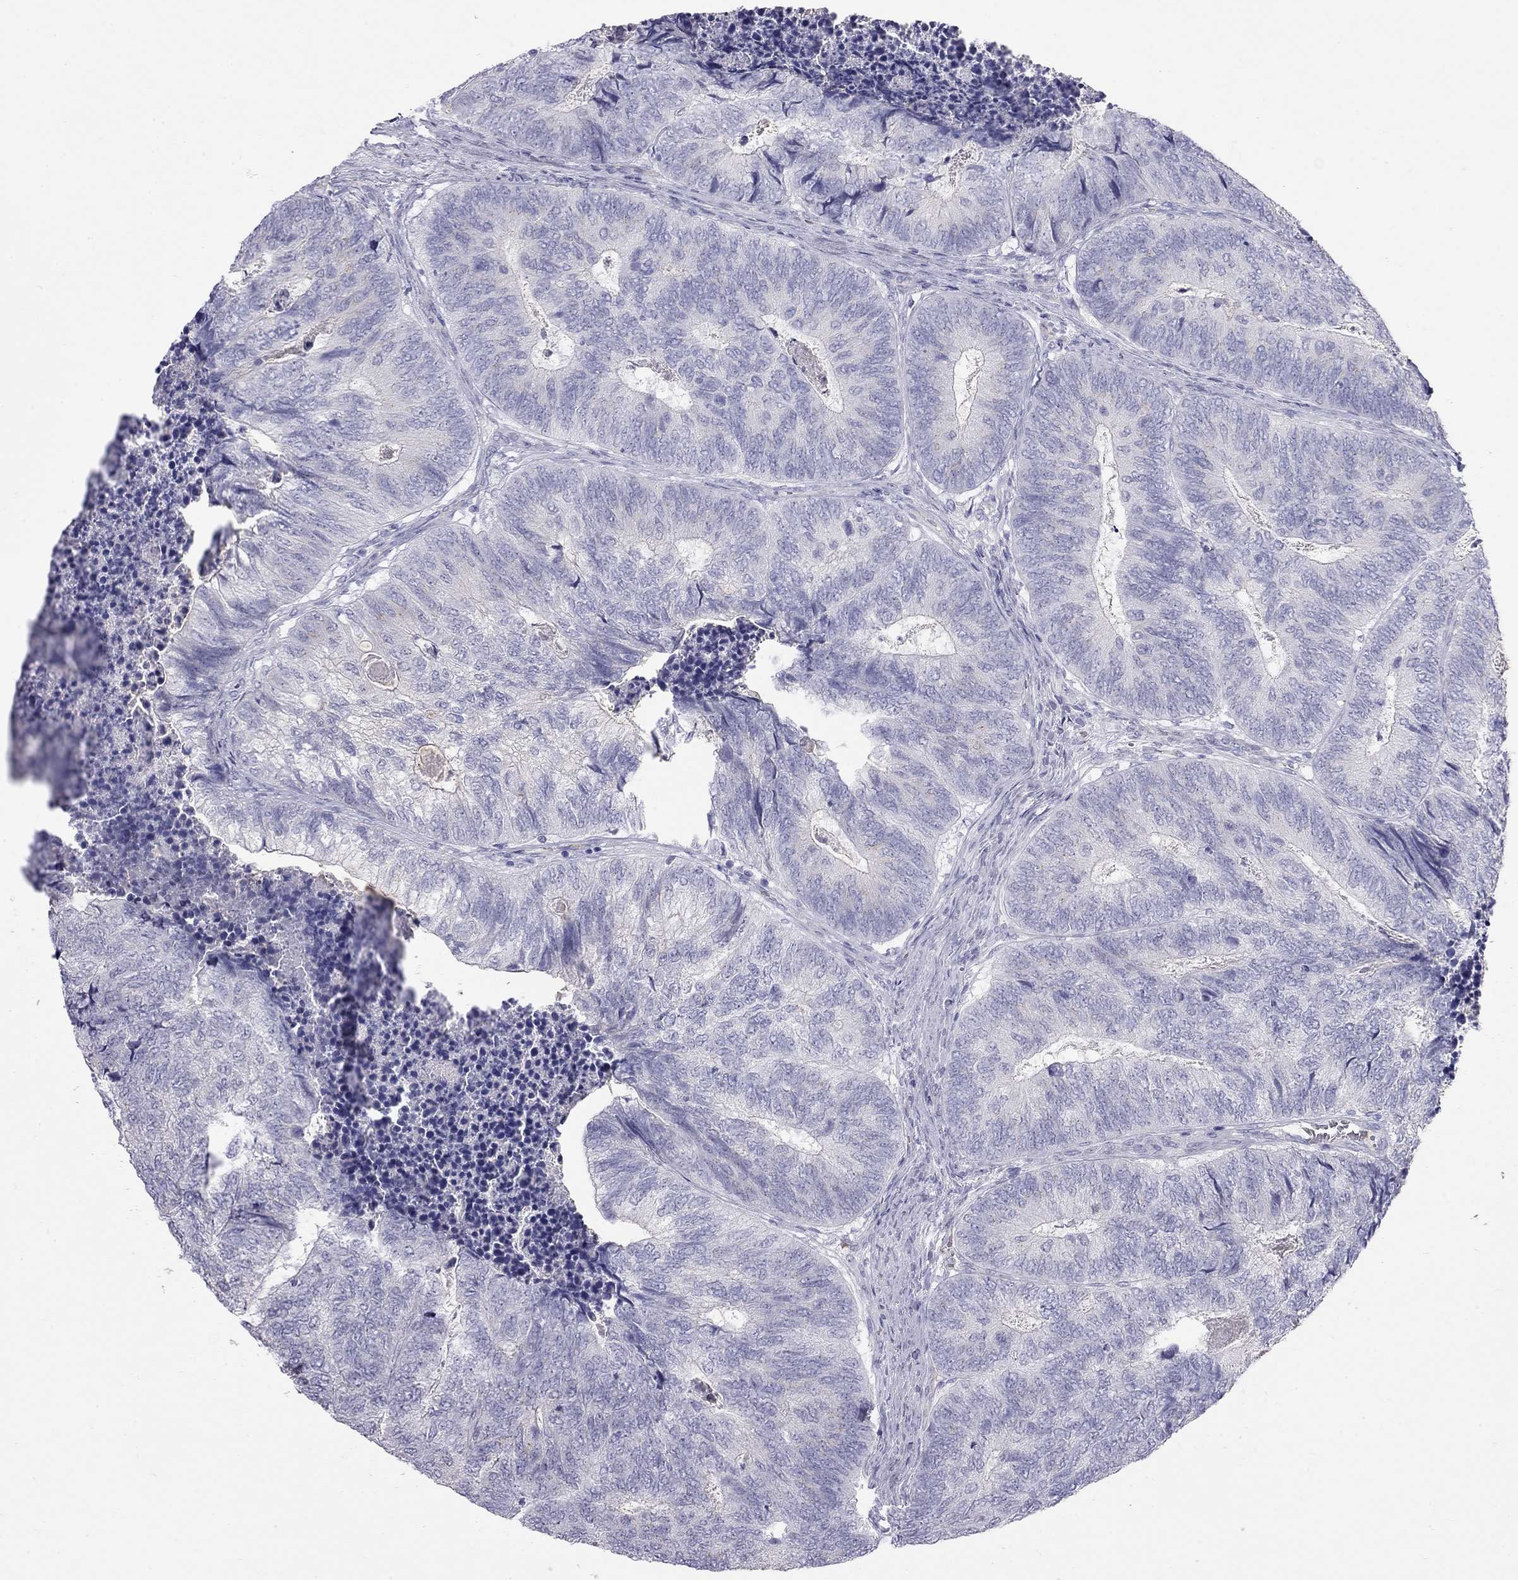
{"staining": {"intensity": "negative", "quantity": "none", "location": "none"}, "tissue": "colorectal cancer", "cell_type": "Tumor cells", "image_type": "cancer", "snomed": [{"axis": "morphology", "description": "Adenocarcinoma, NOS"}, {"axis": "topography", "description": "Colon"}], "caption": "Photomicrograph shows no significant protein expression in tumor cells of colorectal adenocarcinoma. (DAB (3,3'-diaminobenzidine) immunohistochemistry (IHC) with hematoxylin counter stain).", "gene": "TDRD6", "patient": {"sex": "female", "age": 67}}